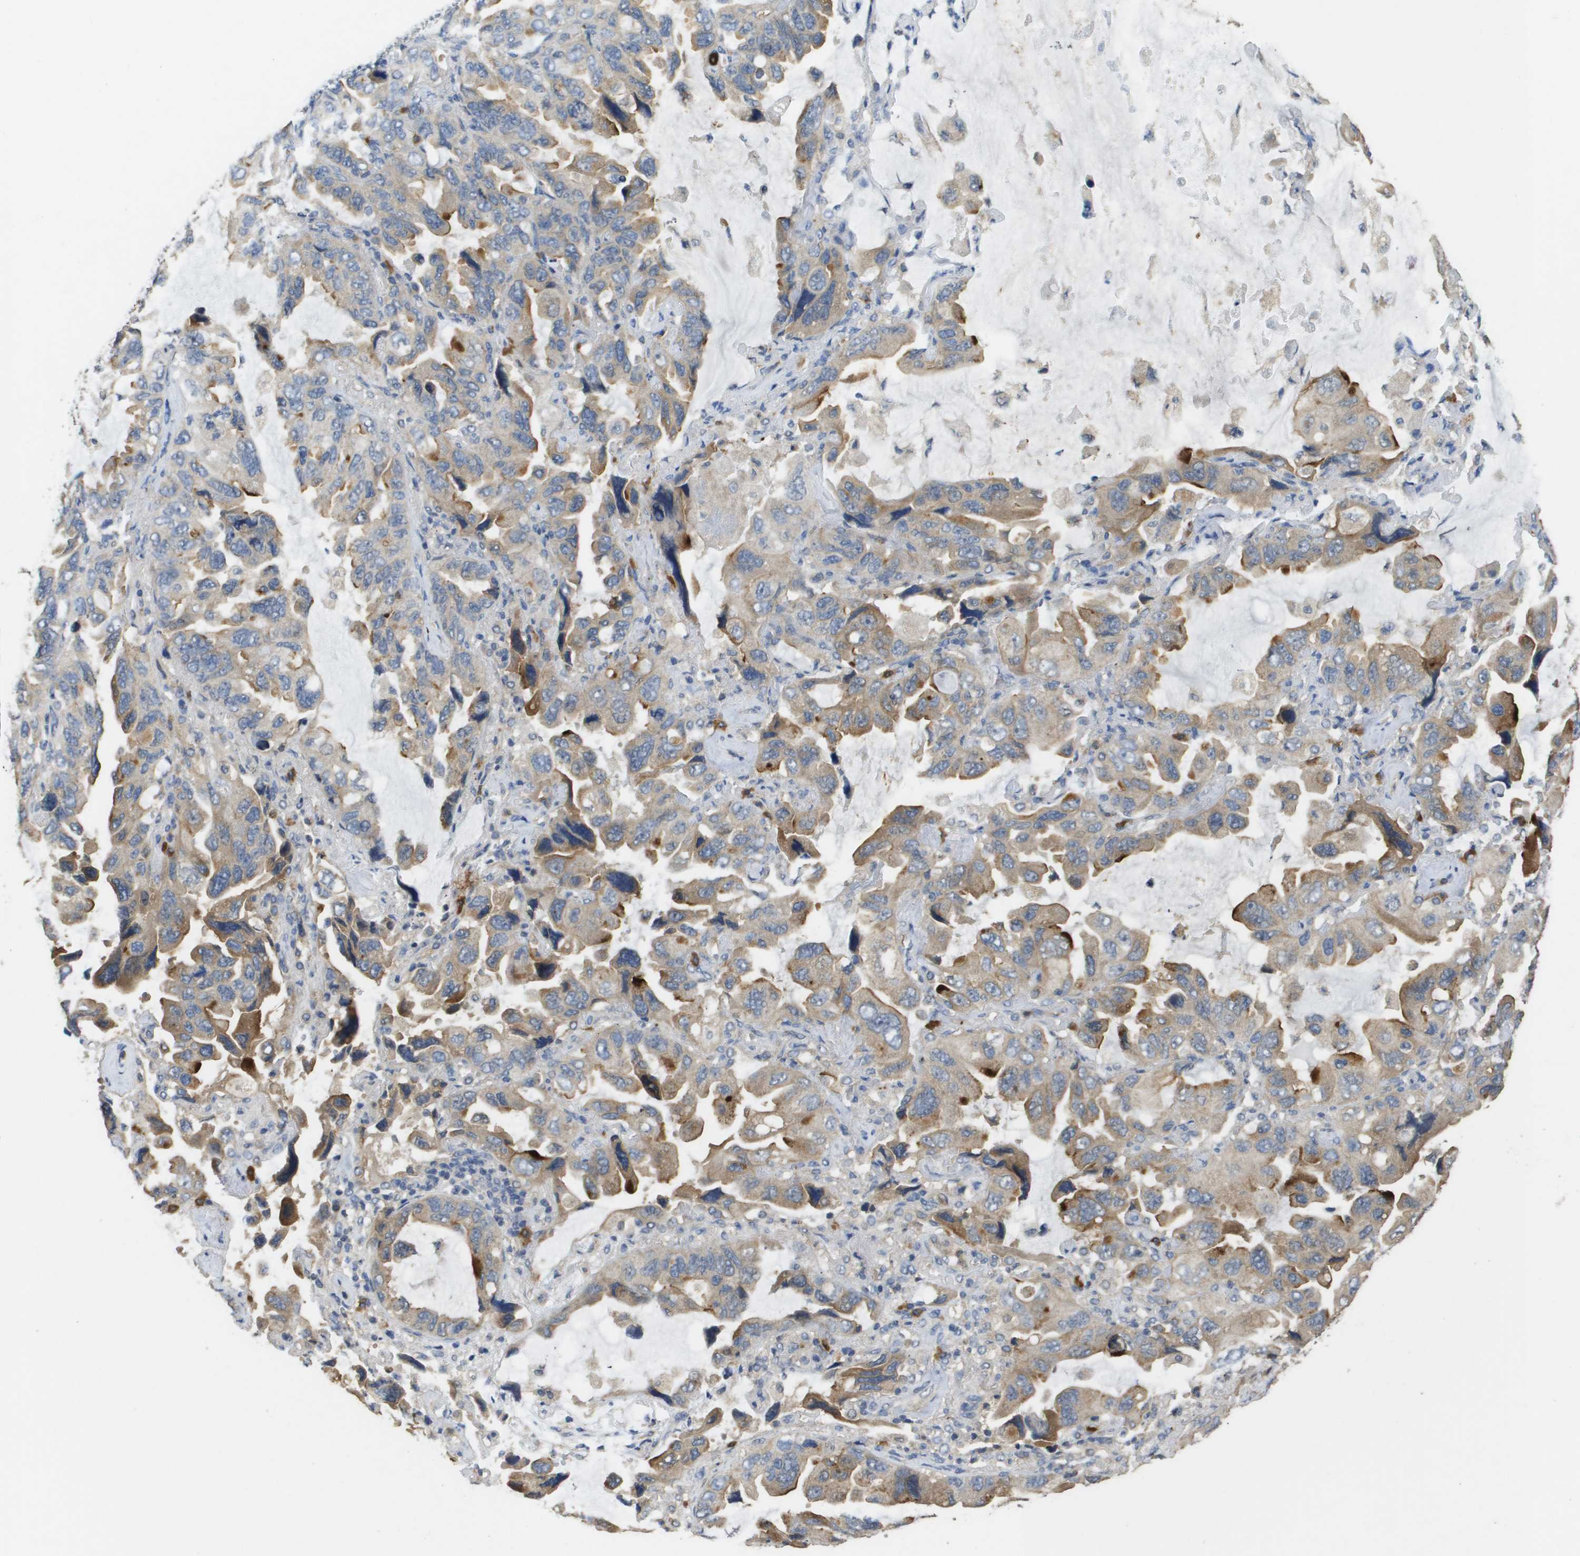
{"staining": {"intensity": "moderate", "quantity": "25%-75%", "location": "cytoplasmic/membranous"}, "tissue": "lung cancer", "cell_type": "Tumor cells", "image_type": "cancer", "snomed": [{"axis": "morphology", "description": "Squamous cell carcinoma, NOS"}, {"axis": "topography", "description": "Lung"}], "caption": "Immunohistochemical staining of lung cancer demonstrates moderate cytoplasmic/membranous protein staining in about 25%-75% of tumor cells. (Stains: DAB in brown, nuclei in blue, Microscopy: brightfield microscopy at high magnification).", "gene": "RAB27B", "patient": {"sex": "female", "age": 73}}